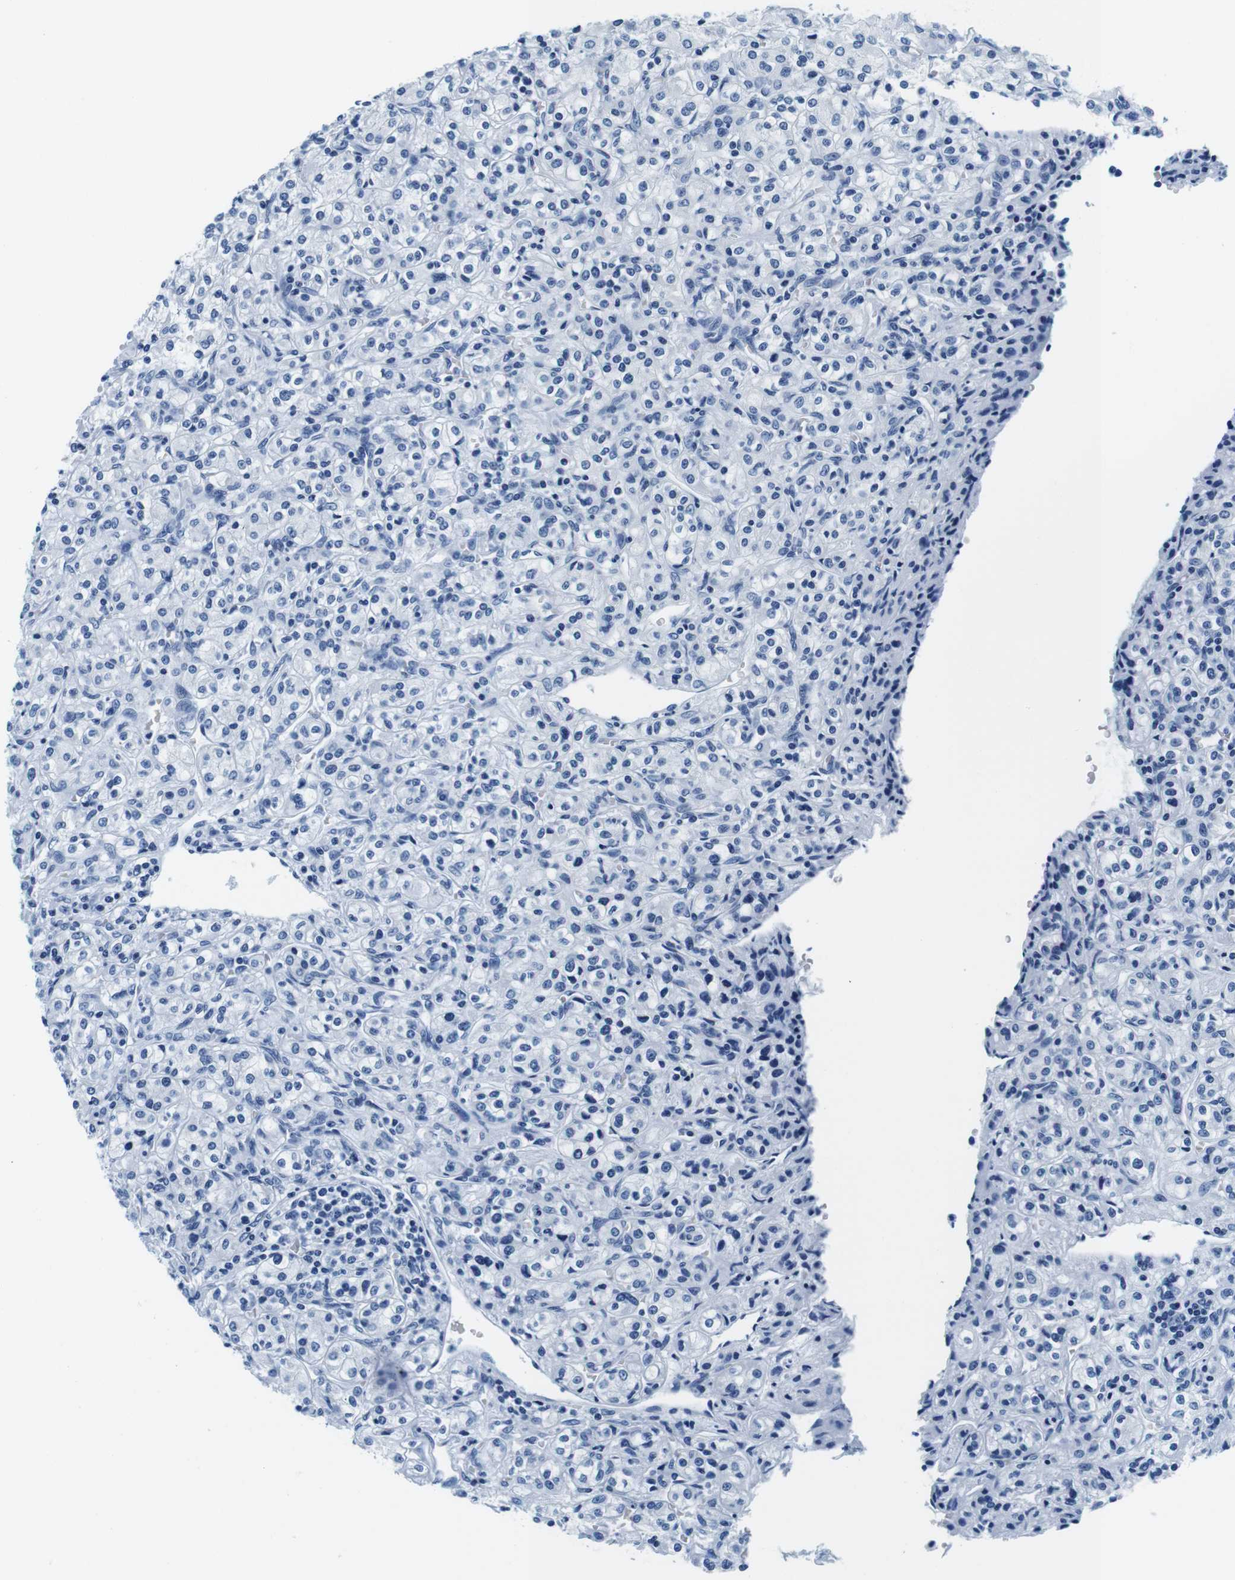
{"staining": {"intensity": "negative", "quantity": "none", "location": "none"}, "tissue": "renal cancer", "cell_type": "Tumor cells", "image_type": "cancer", "snomed": [{"axis": "morphology", "description": "Adenocarcinoma, NOS"}, {"axis": "topography", "description": "Kidney"}], "caption": "IHC photomicrograph of human renal cancer (adenocarcinoma) stained for a protein (brown), which reveals no staining in tumor cells. (DAB (3,3'-diaminobenzidine) immunohistochemistry, high magnification).", "gene": "ELANE", "patient": {"sex": "male", "age": 77}}